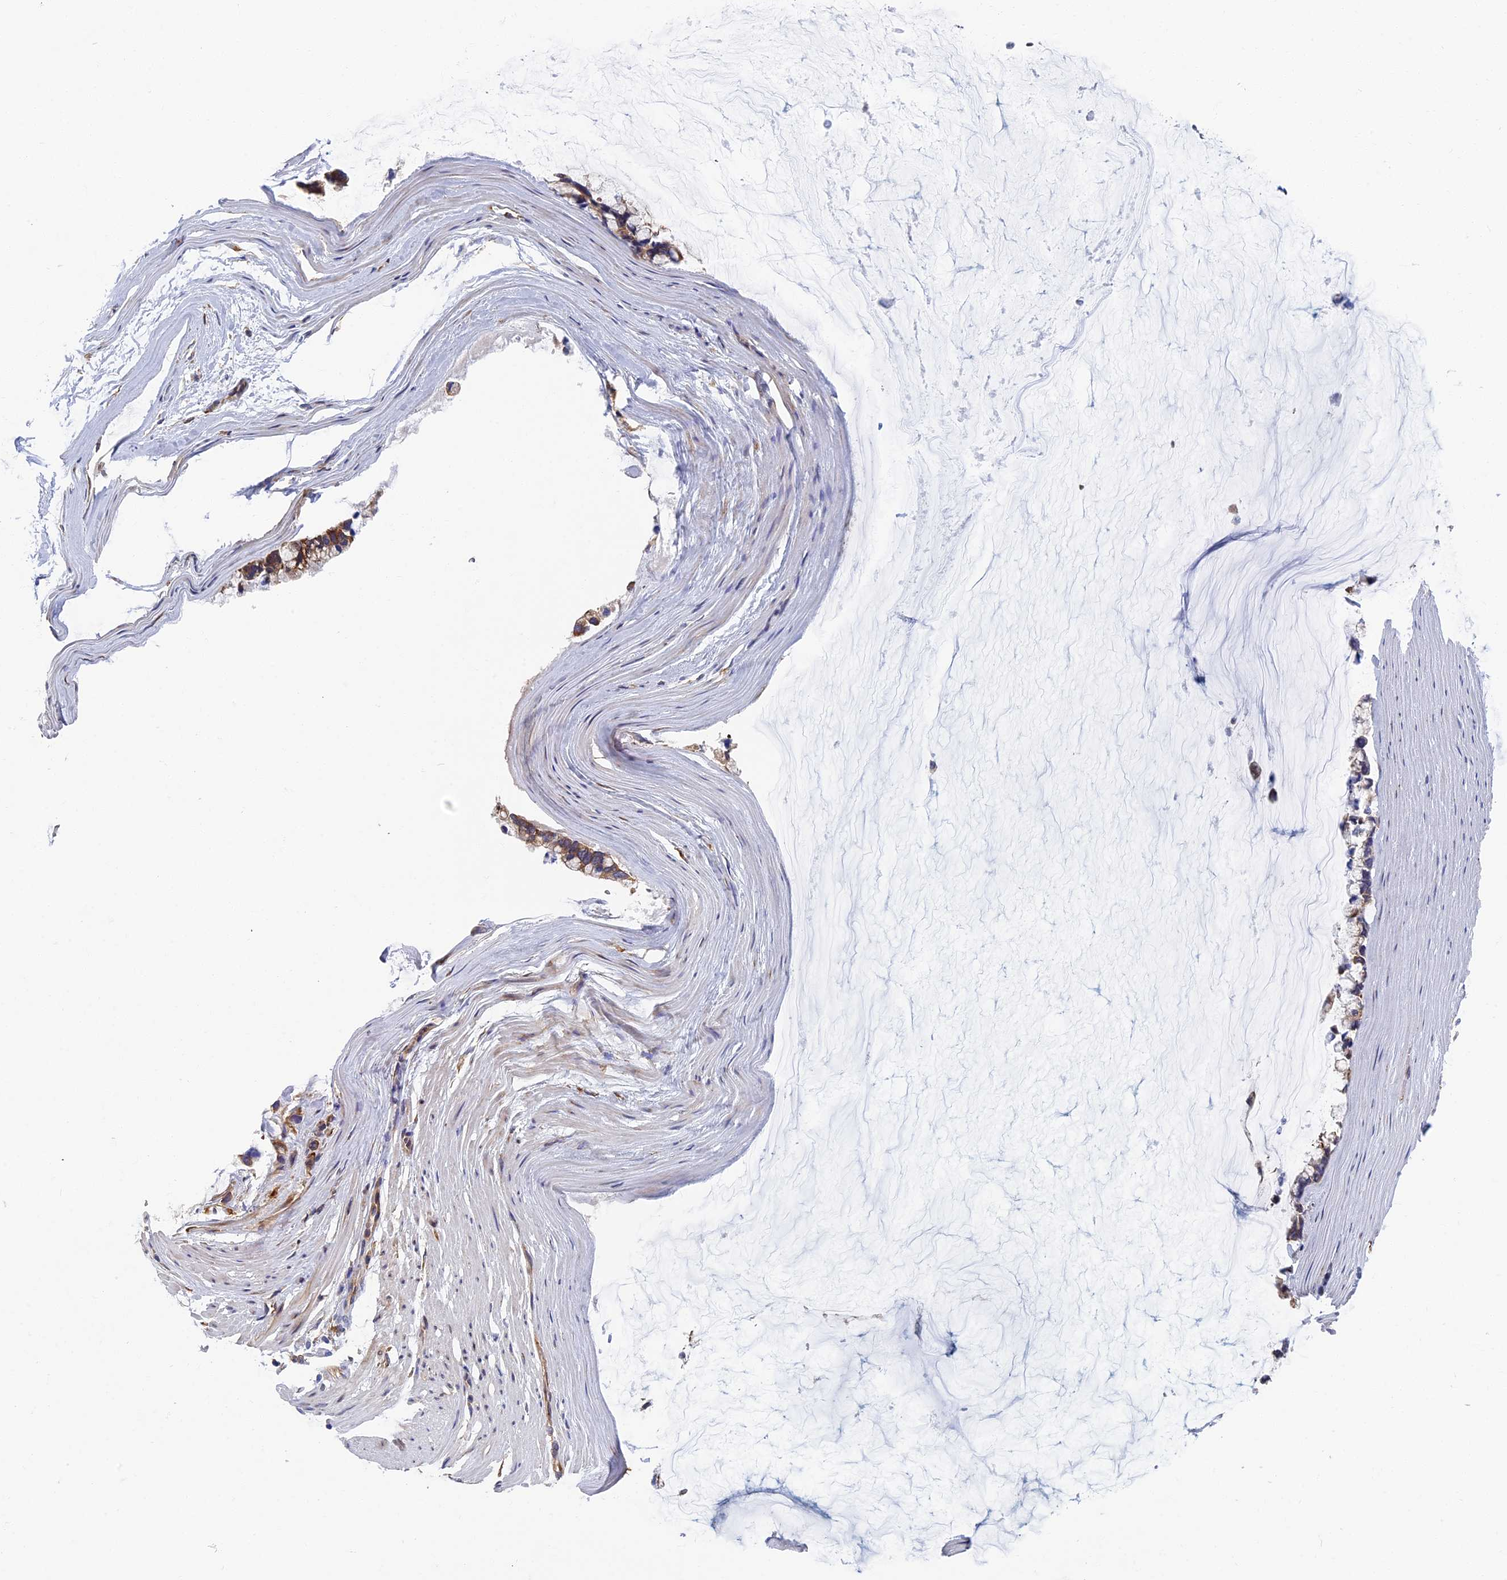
{"staining": {"intensity": "moderate", "quantity": ">75%", "location": "cytoplasmic/membranous"}, "tissue": "ovarian cancer", "cell_type": "Tumor cells", "image_type": "cancer", "snomed": [{"axis": "morphology", "description": "Cystadenocarcinoma, mucinous, NOS"}, {"axis": "topography", "description": "Ovary"}], "caption": "This histopathology image shows immunohistochemistry (IHC) staining of ovarian cancer, with medium moderate cytoplasmic/membranous expression in approximately >75% of tumor cells.", "gene": "YBX1", "patient": {"sex": "female", "age": 39}}